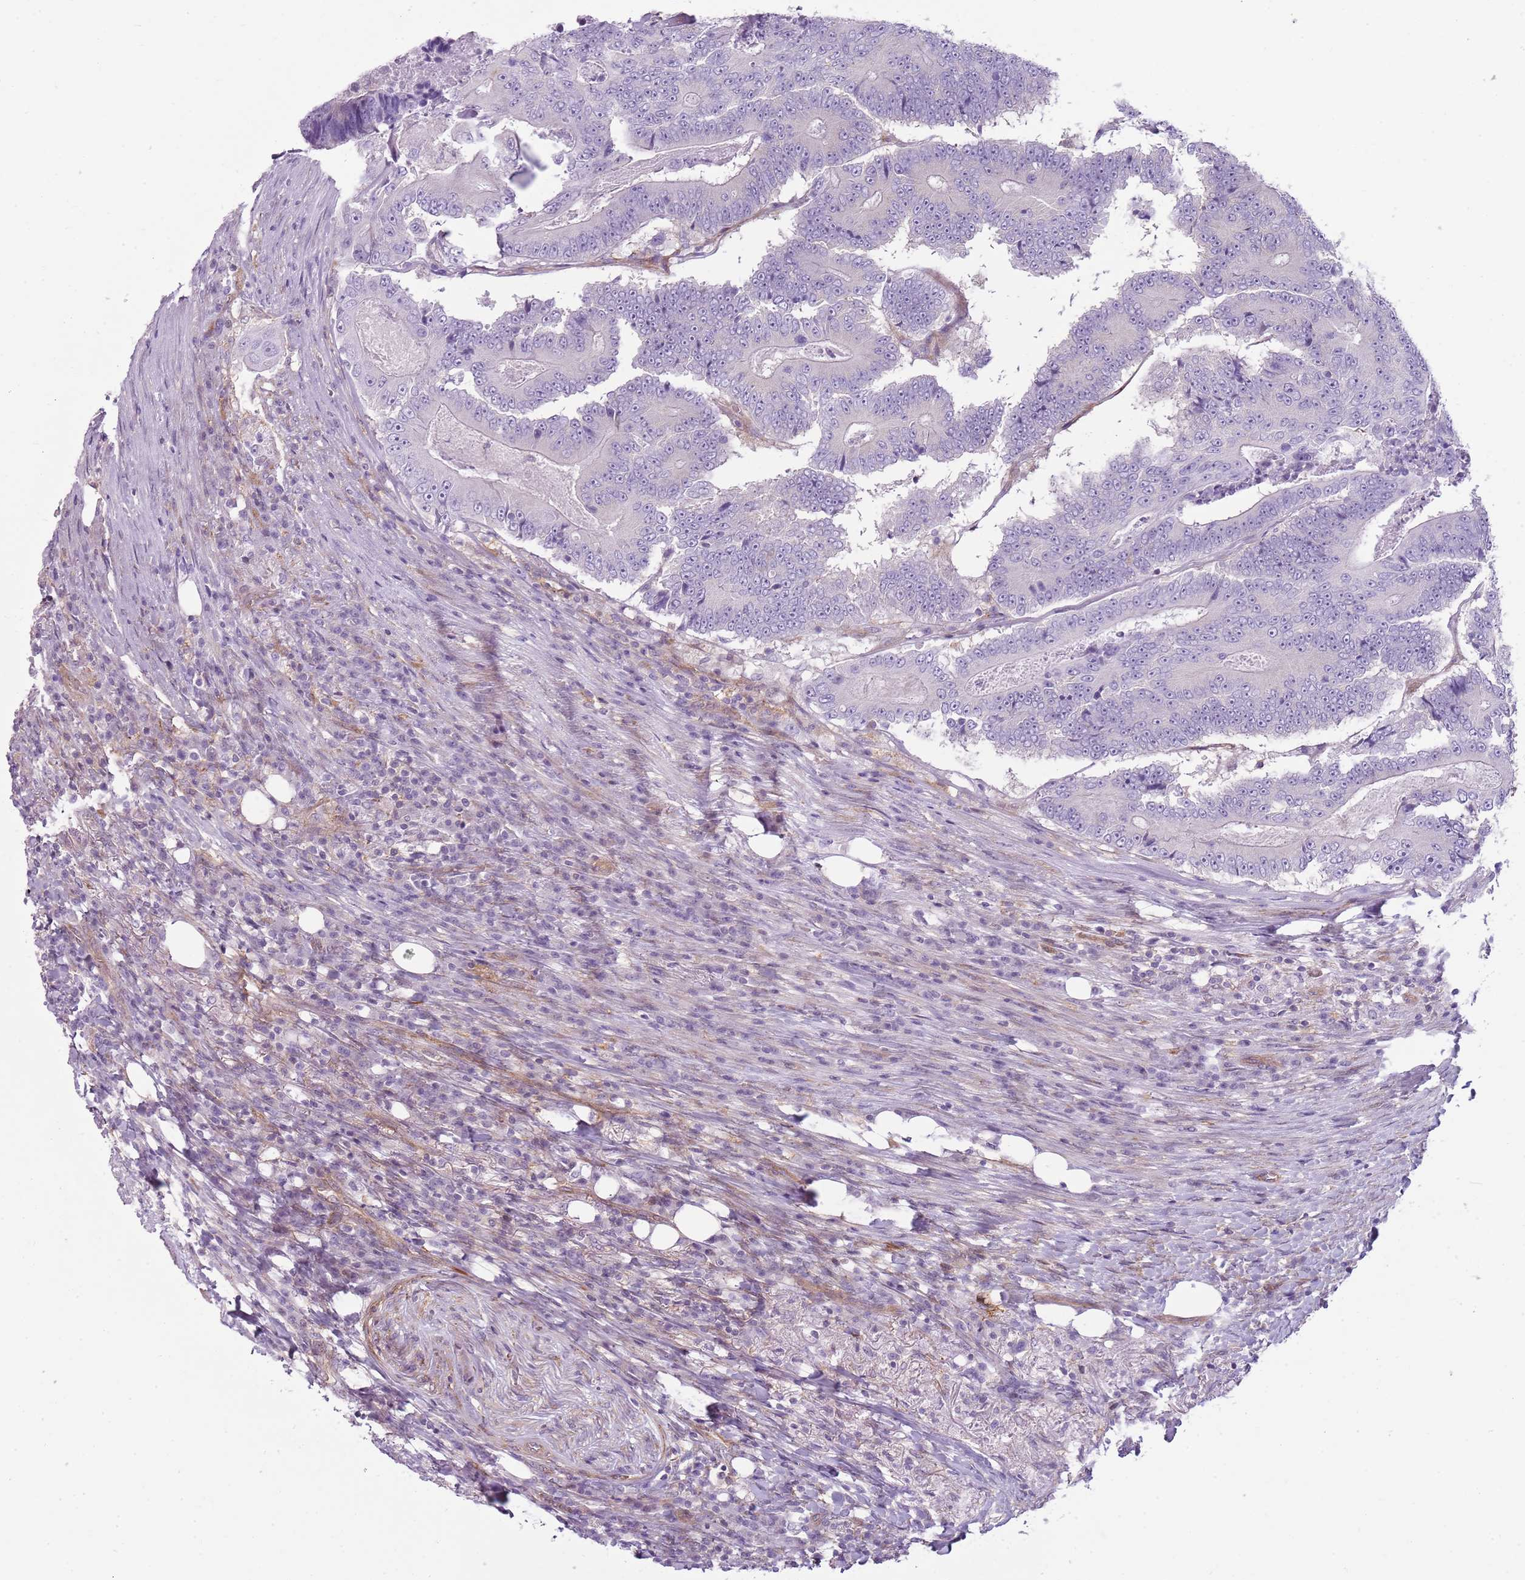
{"staining": {"intensity": "negative", "quantity": "none", "location": "none"}, "tissue": "colorectal cancer", "cell_type": "Tumor cells", "image_type": "cancer", "snomed": [{"axis": "morphology", "description": "Adenocarcinoma, NOS"}, {"axis": "topography", "description": "Colon"}], "caption": "Protein analysis of colorectal cancer (adenocarcinoma) displays no significant positivity in tumor cells.", "gene": "SNX1", "patient": {"sex": "male", "age": 83}}